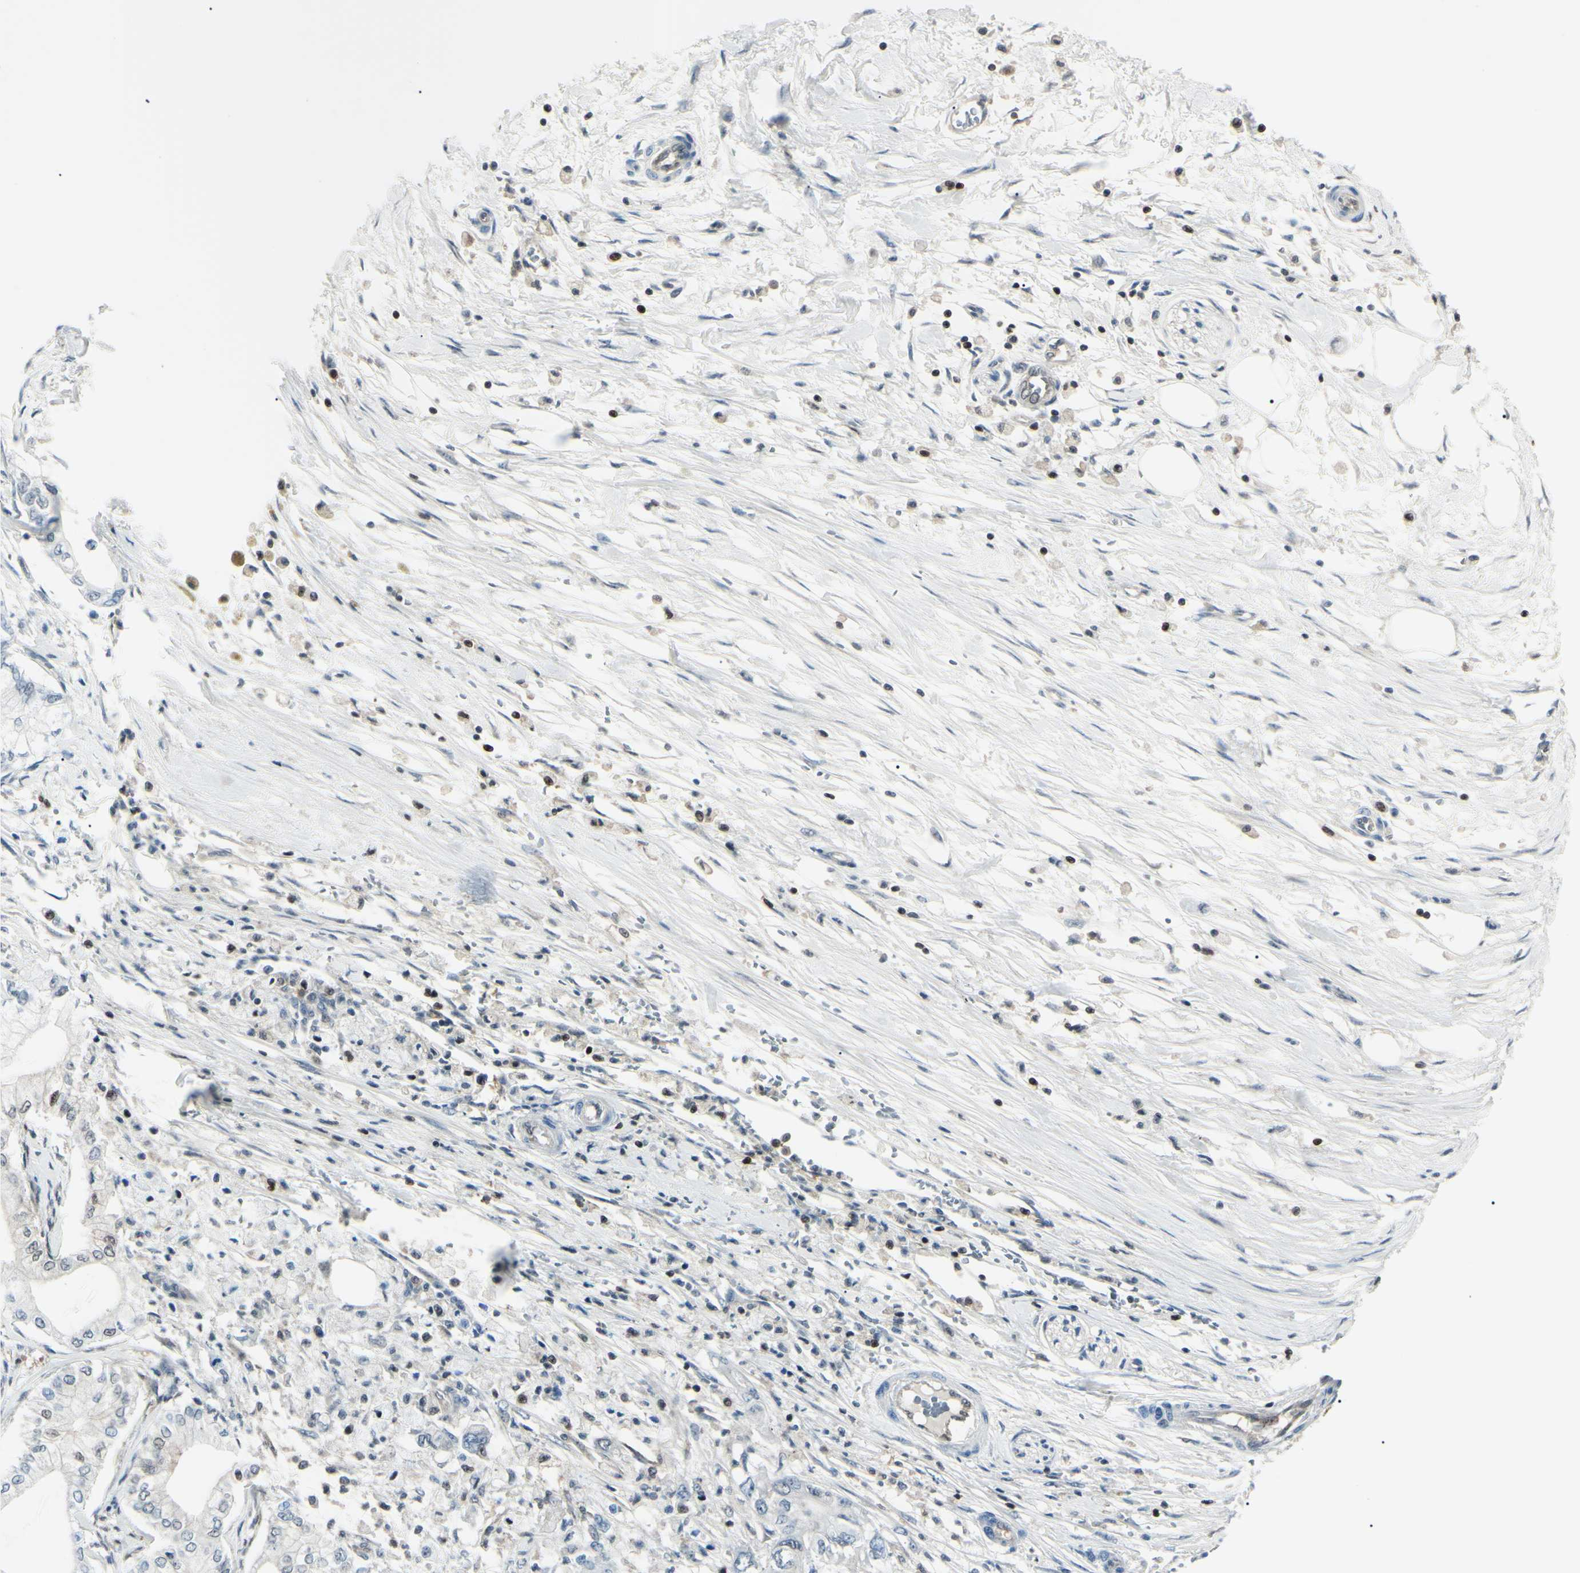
{"staining": {"intensity": "negative", "quantity": "none", "location": "none"}, "tissue": "pancreatic cancer", "cell_type": "Tumor cells", "image_type": "cancer", "snomed": [{"axis": "morphology", "description": "Adenocarcinoma, NOS"}, {"axis": "topography", "description": "Pancreas"}], "caption": "The micrograph exhibits no staining of tumor cells in pancreatic cancer. (Brightfield microscopy of DAB (3,3'-diaminobenzidine) immunohistochemistry (IHC) at high magnification).", "gene": "PGK1", "patient": {"sex": "male", "age": 70}}